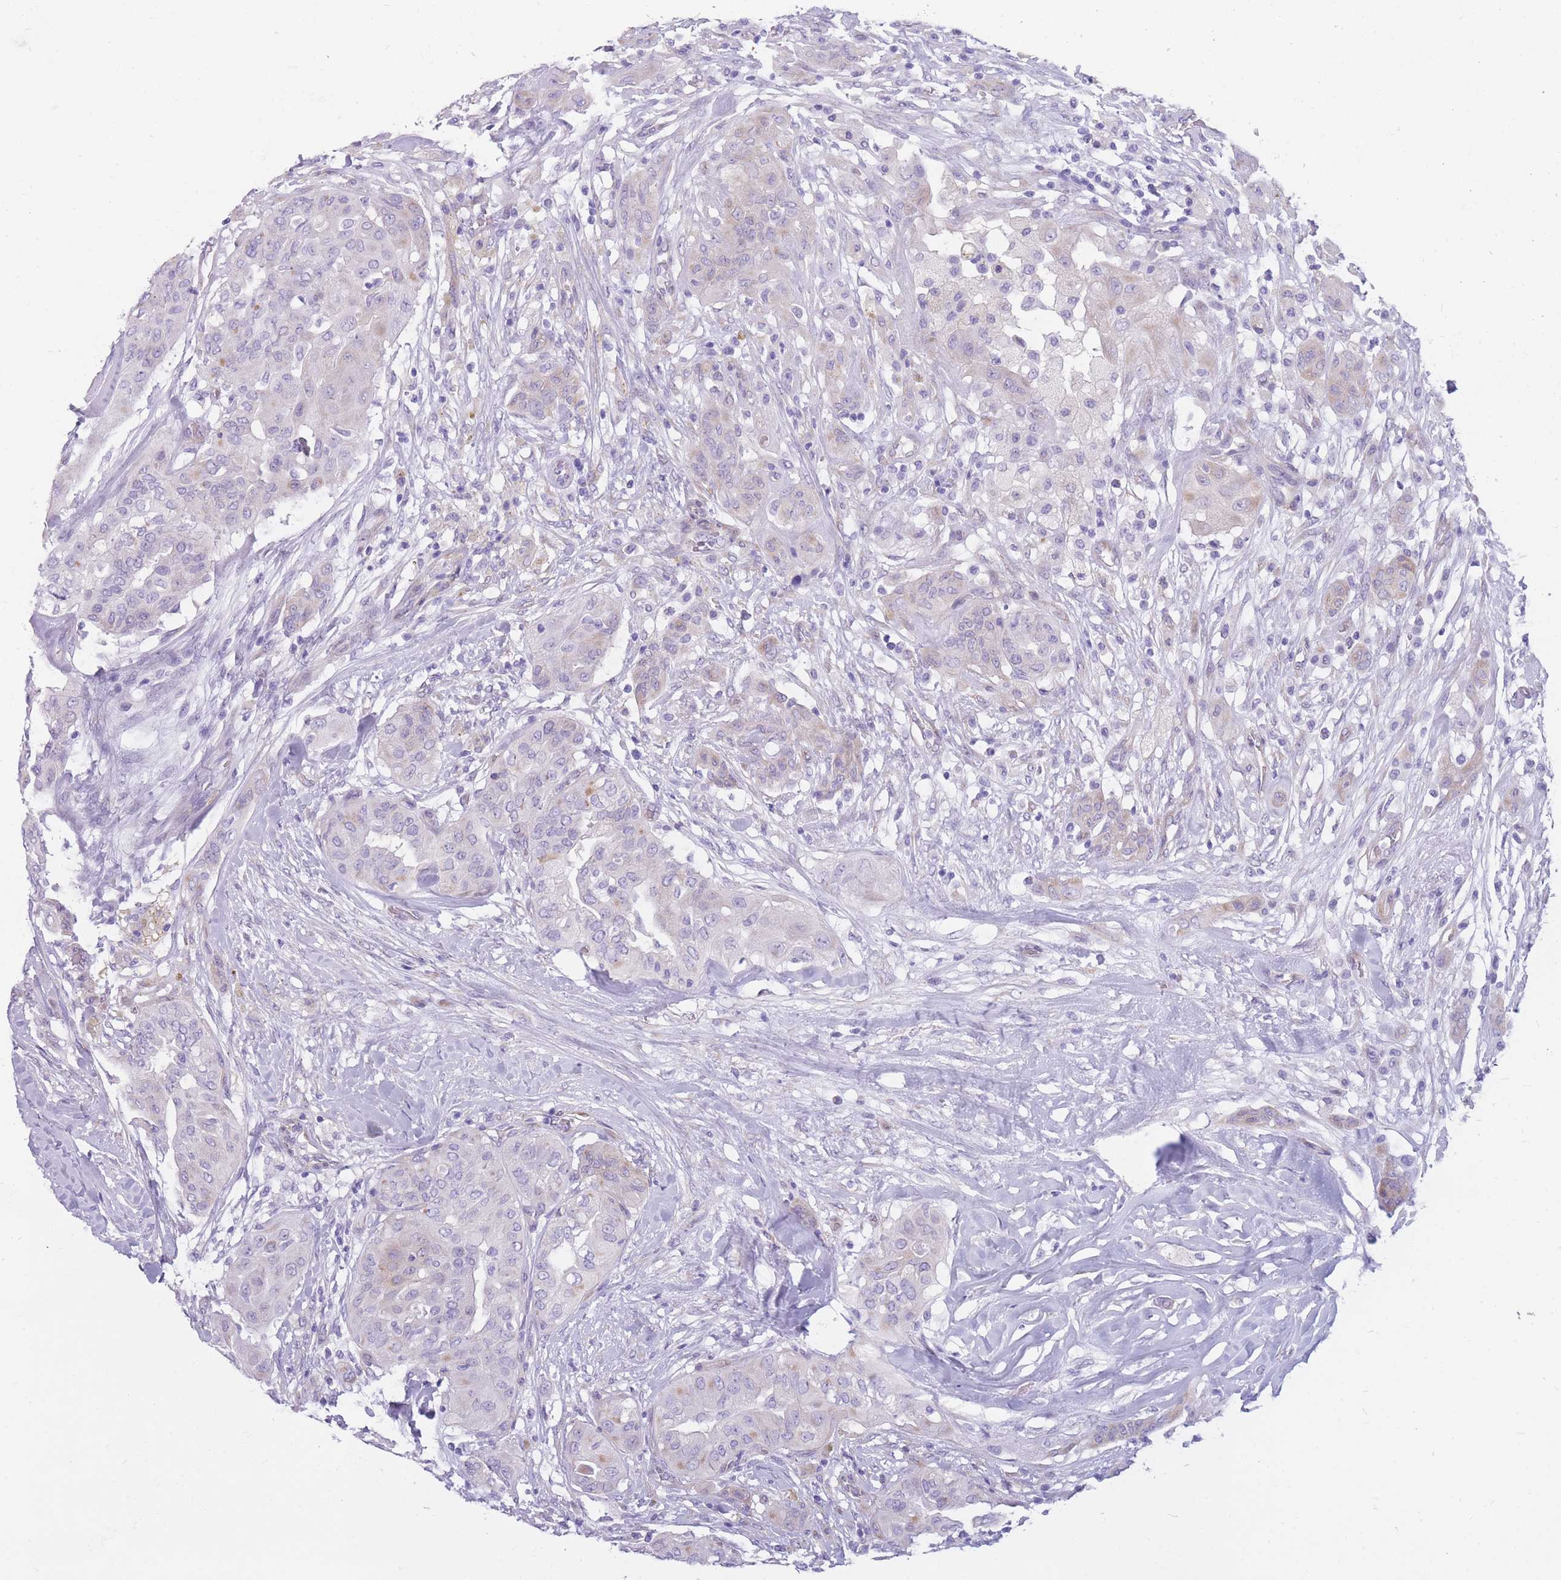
{"staining": {"intensity": "negative", "quantity": "none", "location": "none"}, "tissue": "thyroid cancer", "cell_type": "Tumor cells", "image_type": "cancer", "snomed": [{"axis": "morphology", "description": "Papillary adenocarcinoma, NOS"}, {"axis": "topography", "description": "Thyroid gland"}], "caption": "Image shows no significant protein expression in tumor cells of thyroid papillary adenocarcinoma. (DAB immunohistochemistry (IHC) visualized using brightfield microscopy, high magnification).", "gene": "MTSS2", "patient": {"sex": "female", "age": 59}}